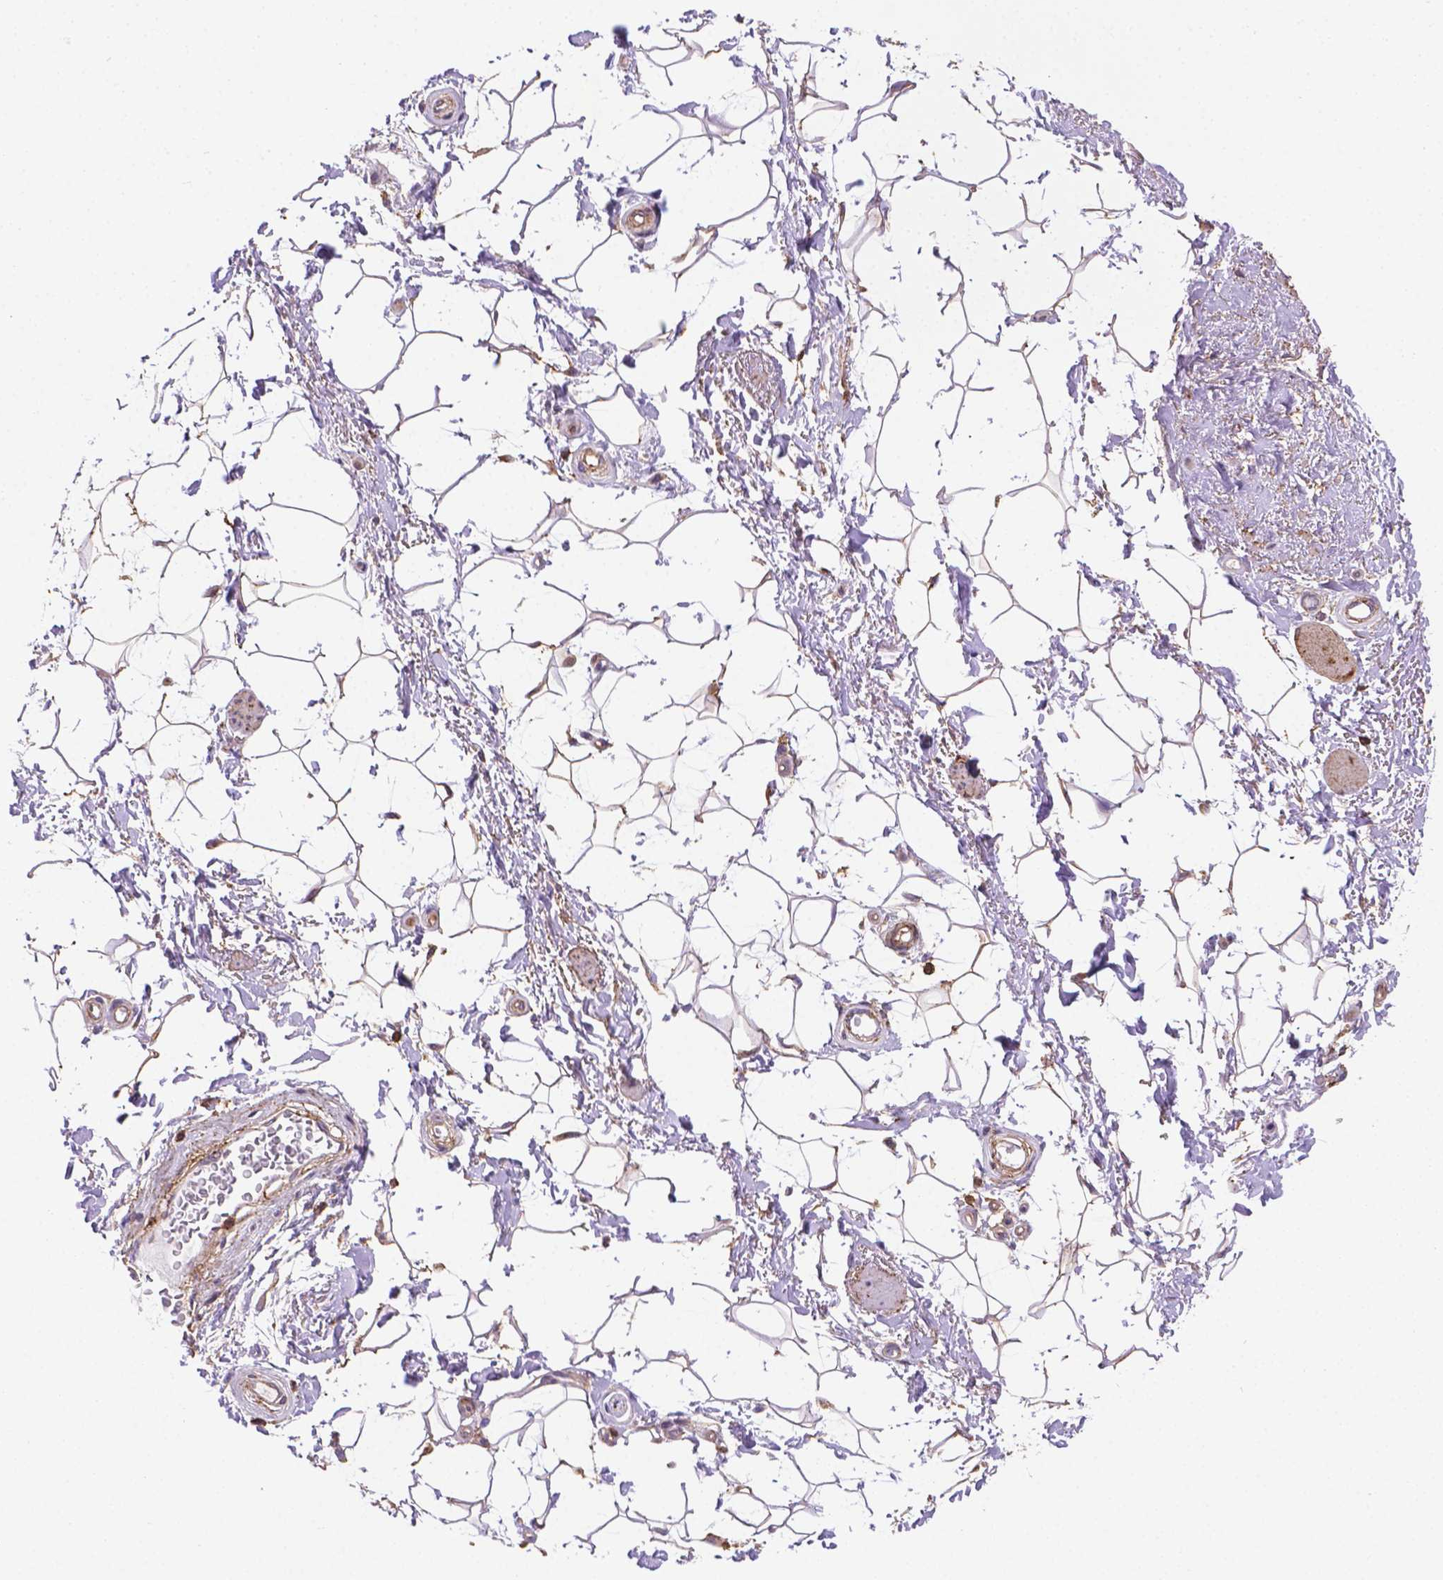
{"staining": {"intensity": "weak", "quantity": ">75%", "location": "cytoplasmic/membranous,nuclear"}, "tissue": "adipose tissue", "cell_type": "Adipocytes", "image_type": "normal", "snomed": [{"axis": "morphology", "description": "Normal tissue, NOS"}, {"axis": "topography", "description": "Anal"}, {"axis": "topography", "description": "Peripheral nerve tissue"}], "caption": "Adipose tissue stained with immunohistochemistry reveals weak cytoplasmic/membranous,nuclear expression in about >75% of adipocytes. (DAB (3,3'-diaminobenzidine) IHC with brightfield microscopy, high magnification).", "gene": "ACAD10", "patient": {"sex": "male", "age": 51}}